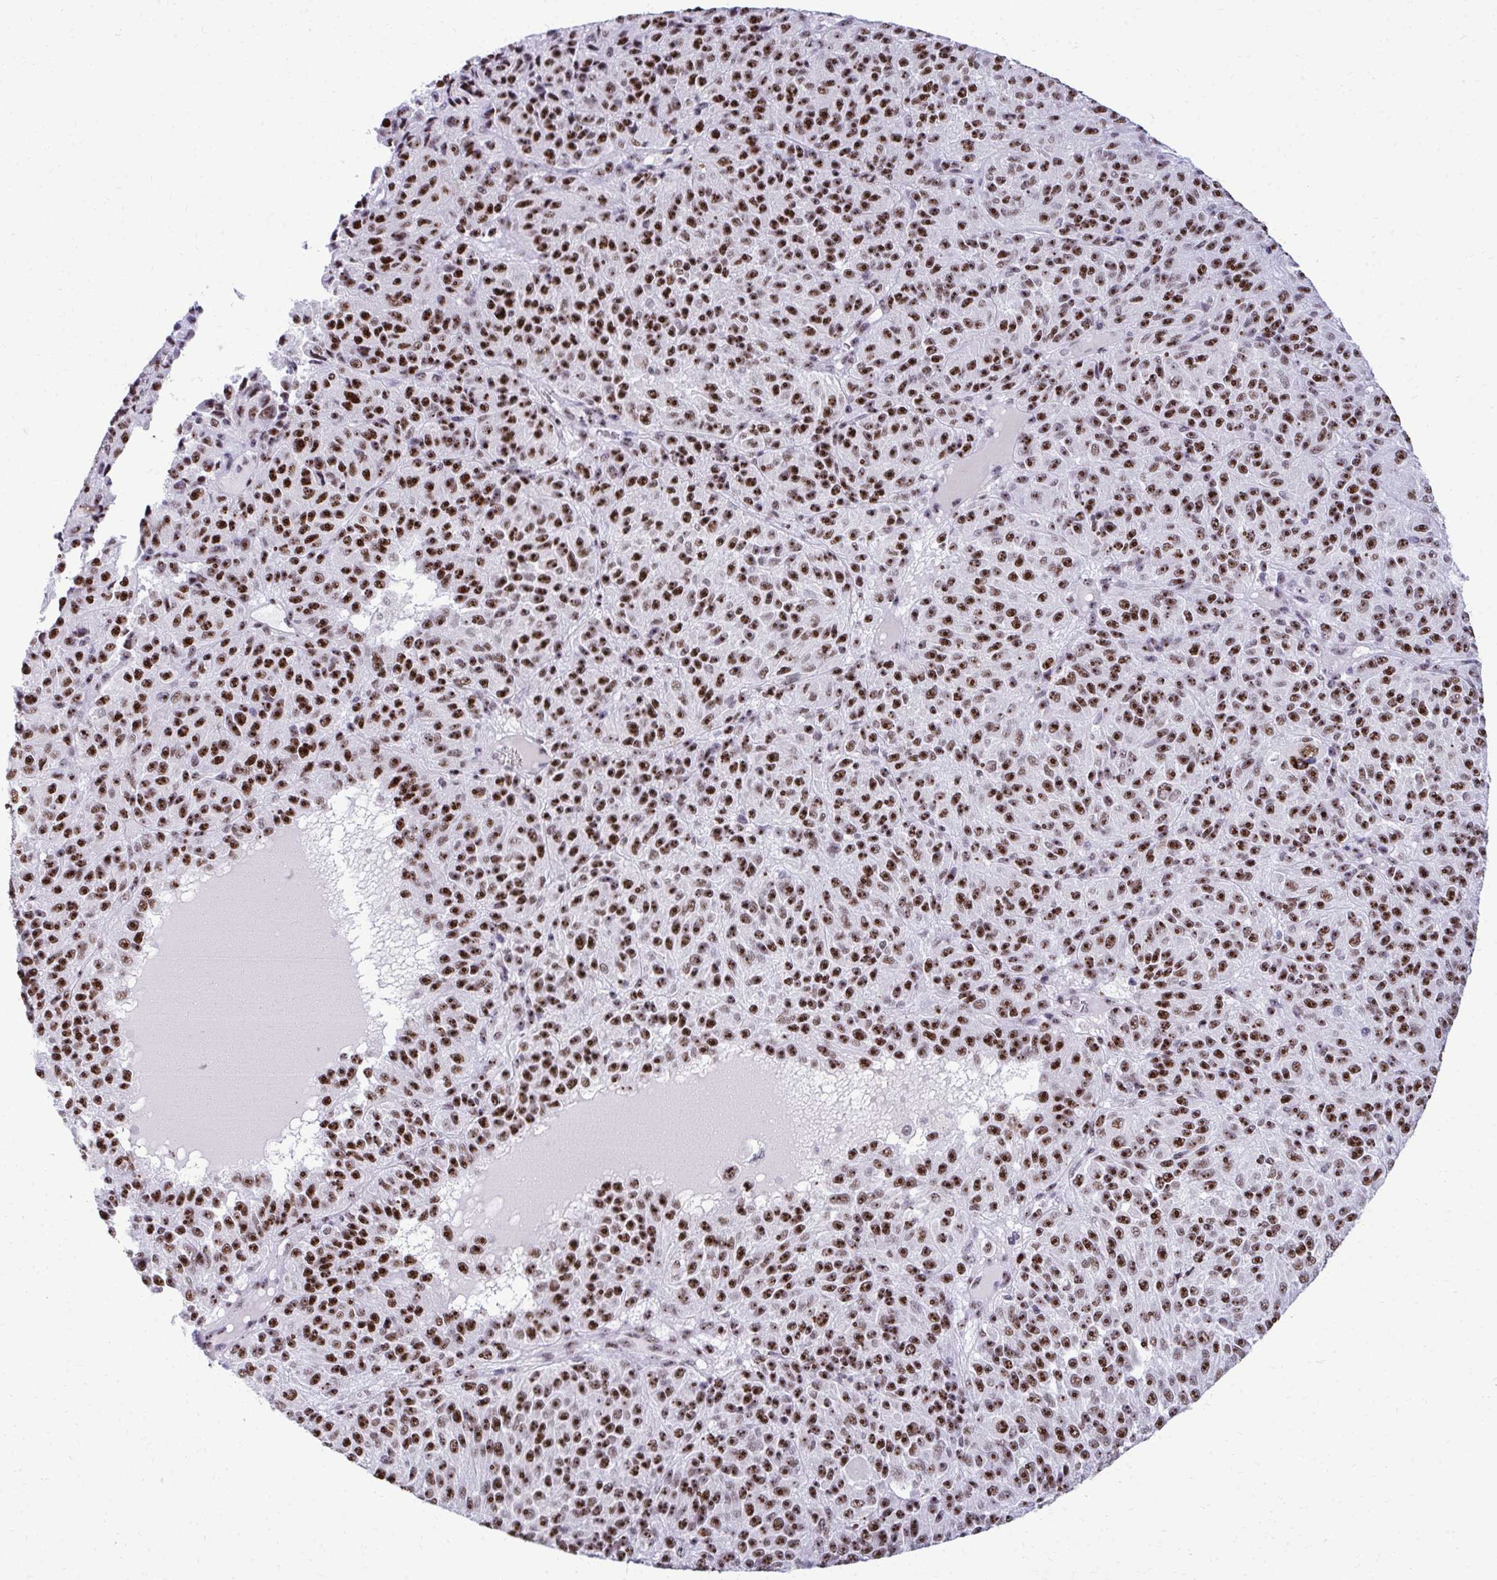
{"staining": {"intensity": "strong", "quantity": ">75%", "location": "nuclear"}, "tissue": "melanoma", "cell_type": "Tumor cells", "image_type": "cancer", "snomed": [{"axis": "morphology", "description": "Malignant melanoma, Metastatic site"}, {"axis": "topography", "description": "Brain"}], "caption": "Strong nuclear staining for a protein is present in about >75% of tumor cells of melanoma using IHC.", "gene": "PELP1", "patient": {"sex": "female", "age": 56}}